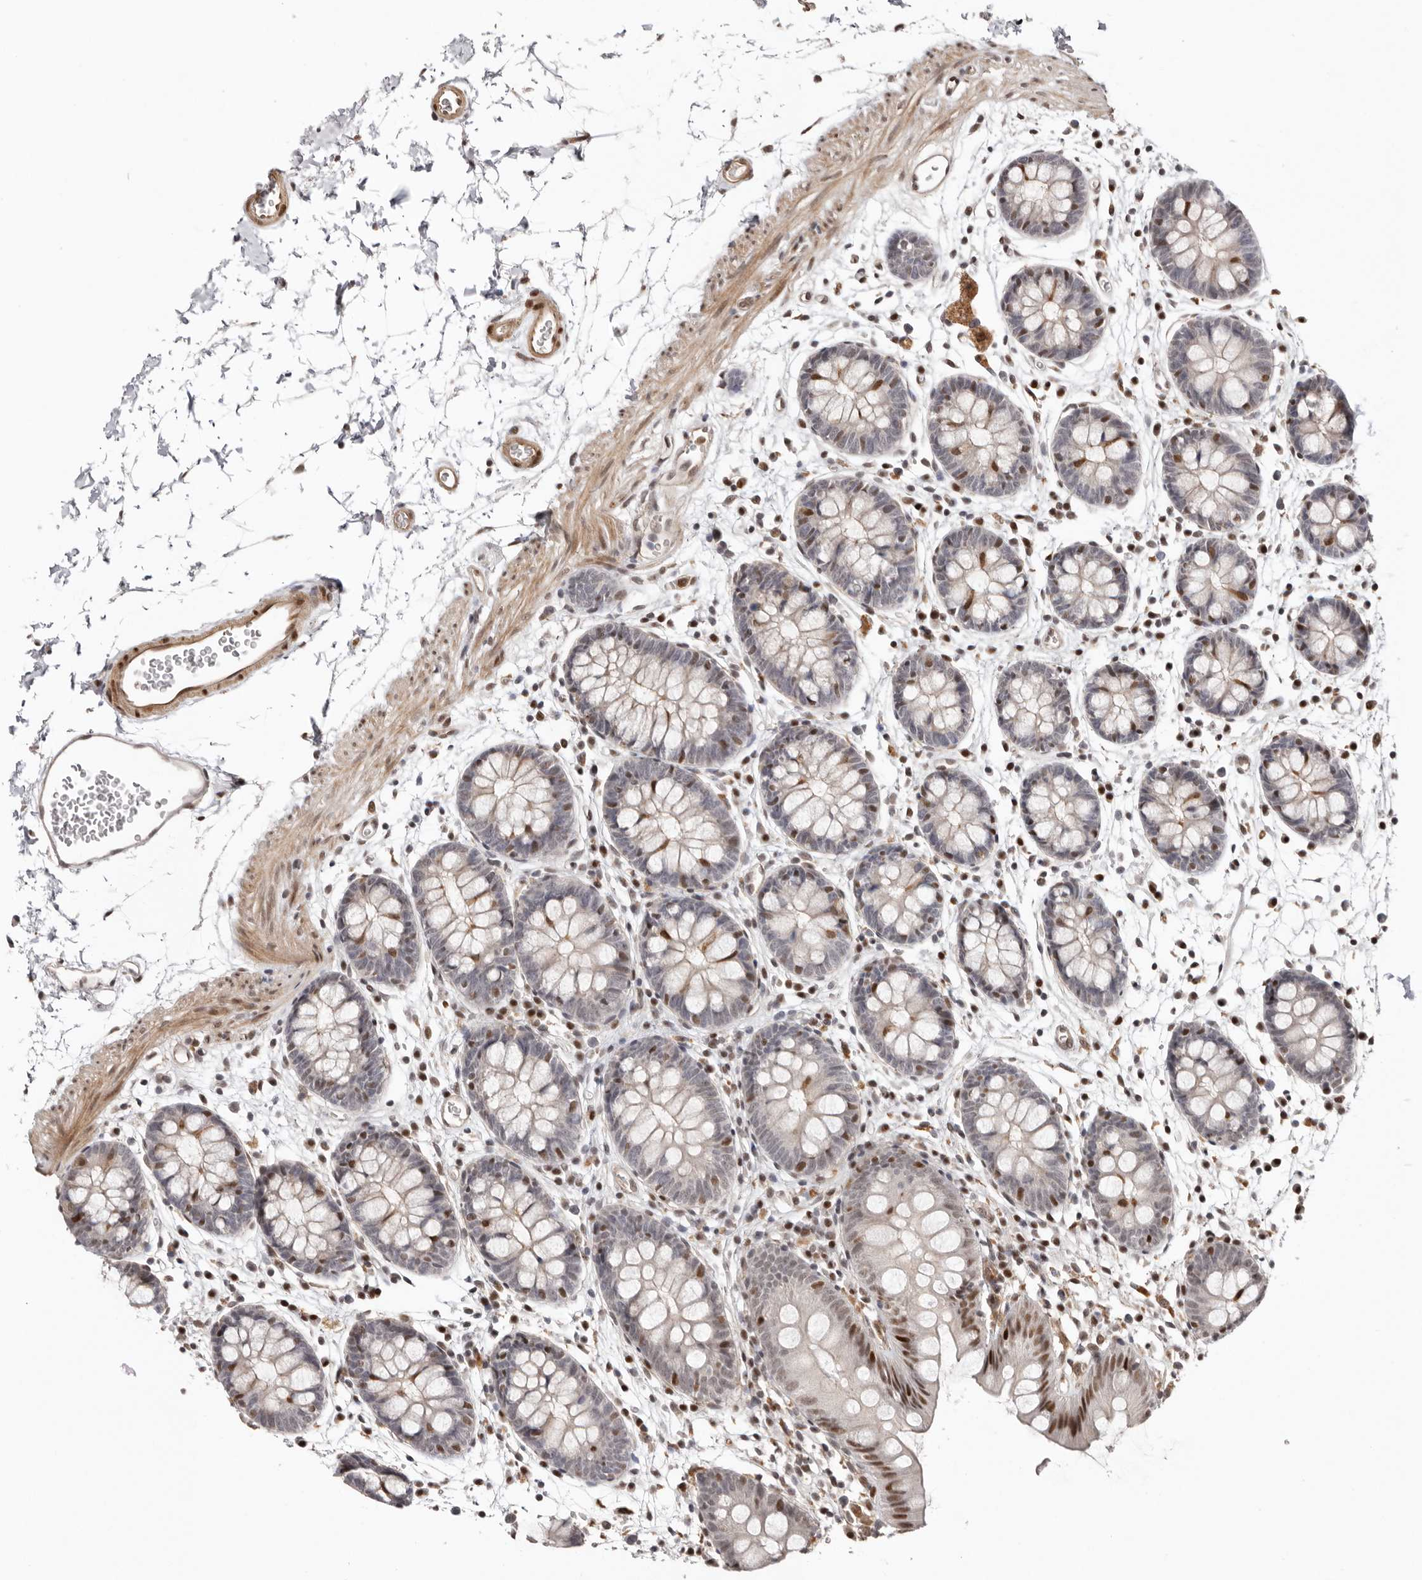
{"staining": {"intensity": "moderate", "quantity": ">75%", "location": "cytoplasmic/membranous,nuclear"}, "tissue": "colon", "cell_type": "Endothelial cells", "image_type": "normal", "snomed": [{"axis": "morphology", "description": "Normal tissue, NOS"}, {"axis": "topography", "description": "Colon"}], "caption": "Moderate cytoplasmic/membranous,nuclear expression is present in about >75% of endothelial cells in benign colon.", "gene": "SMAD7", "patient": {"sex": "male", "age": 56}}